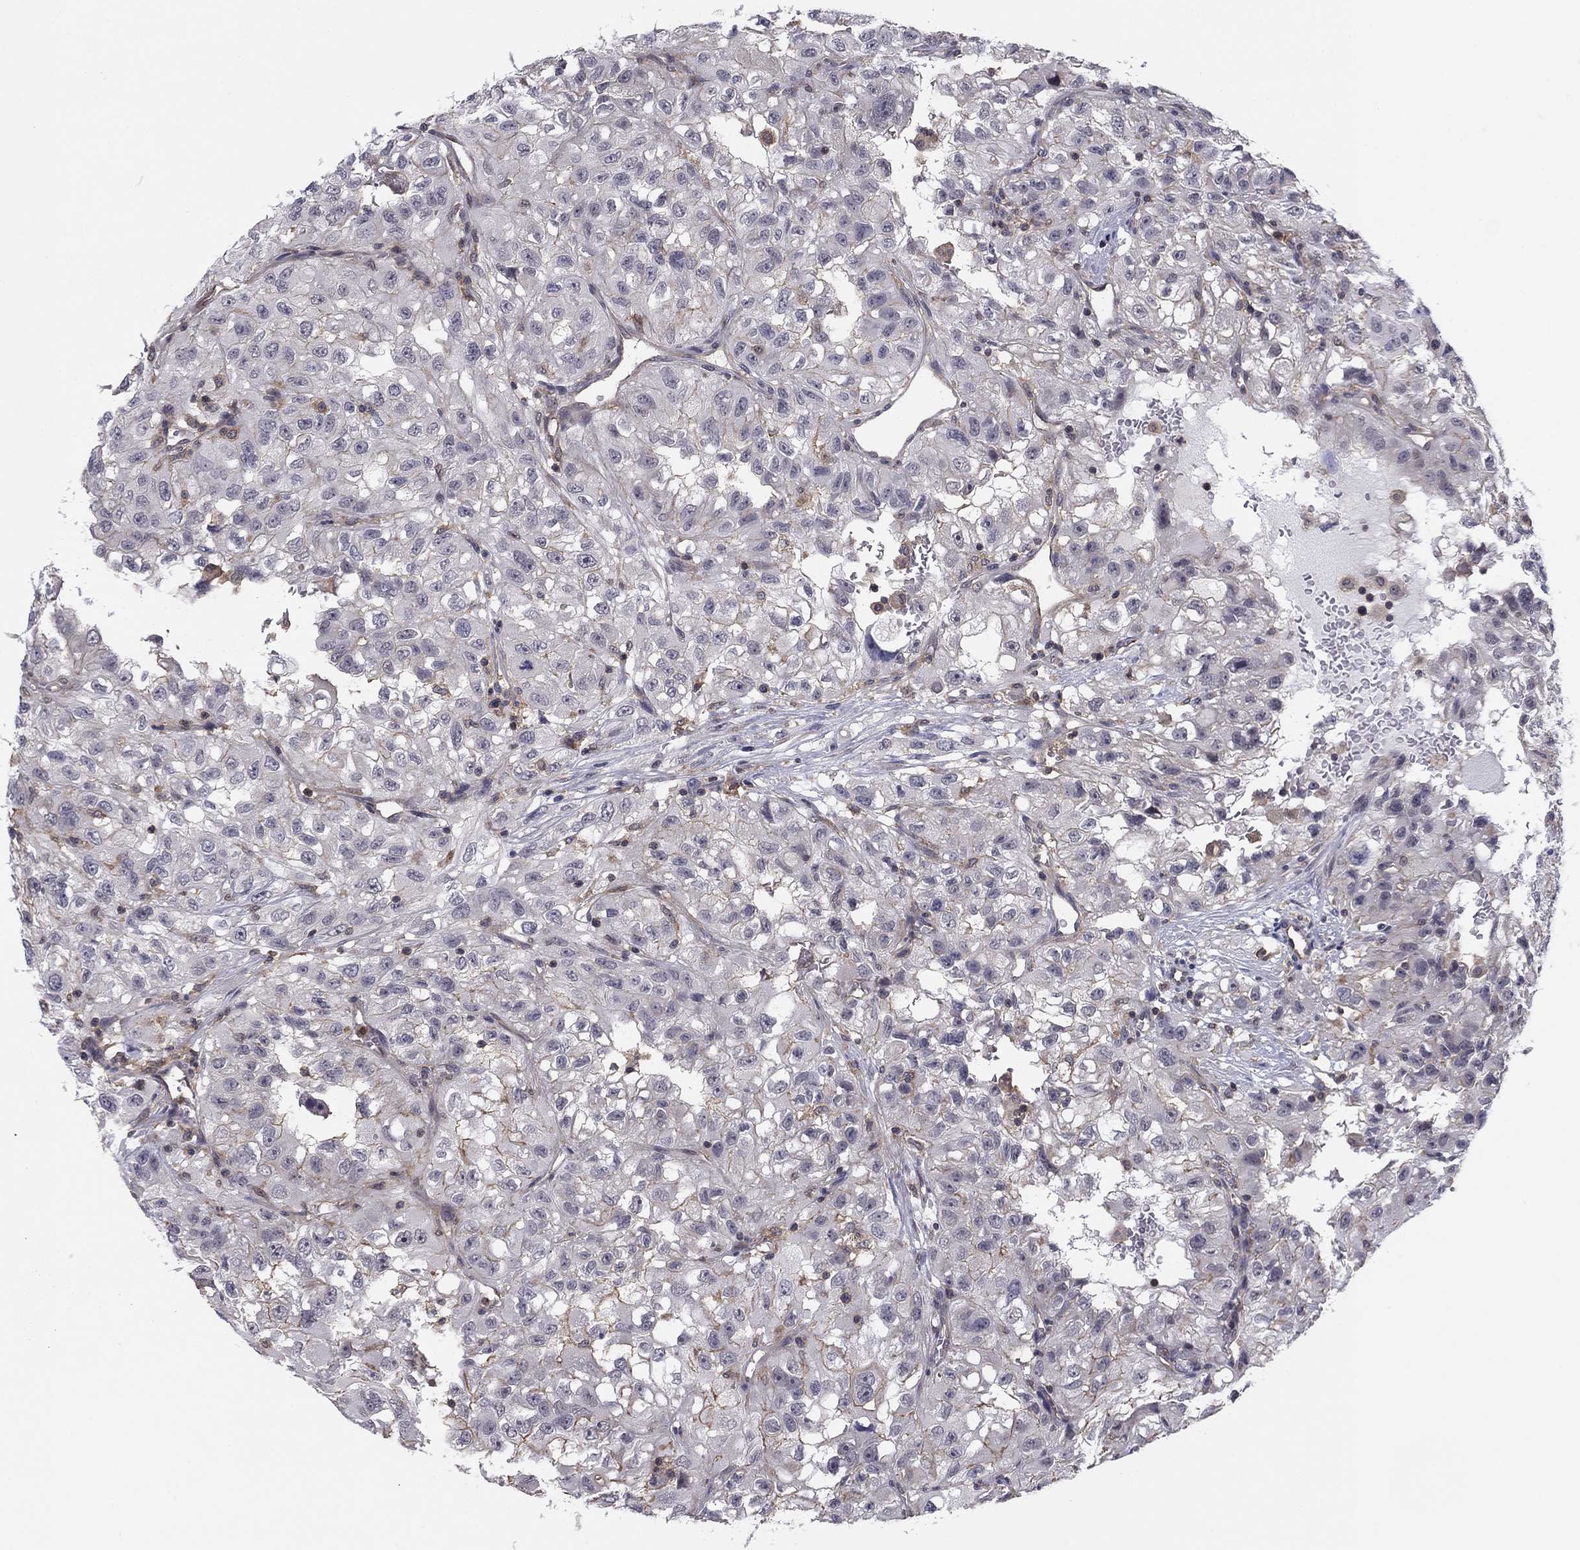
{"staining": {"intensity": "negative", "quantity": "none", "location": "none"}, "tissue": "renal cancer", "cell_type": "Tumor cells", "image_type": "cancer", "snomed": [{"axis": "morphology", "description": "Adenocarcinoma, NOS"}, {"axis": "topography", "description": "Kidney"}], "caption": "Immunohistochemistry (IHC) histopathology image of adenocarcinoma (renal) stained for a protein (brown), which displays no staining in tumor cells. (DAB immunohistochemistry, high magnification).", "gene": "PLCB2", "patient": {"sex": "male", "age": 64}}